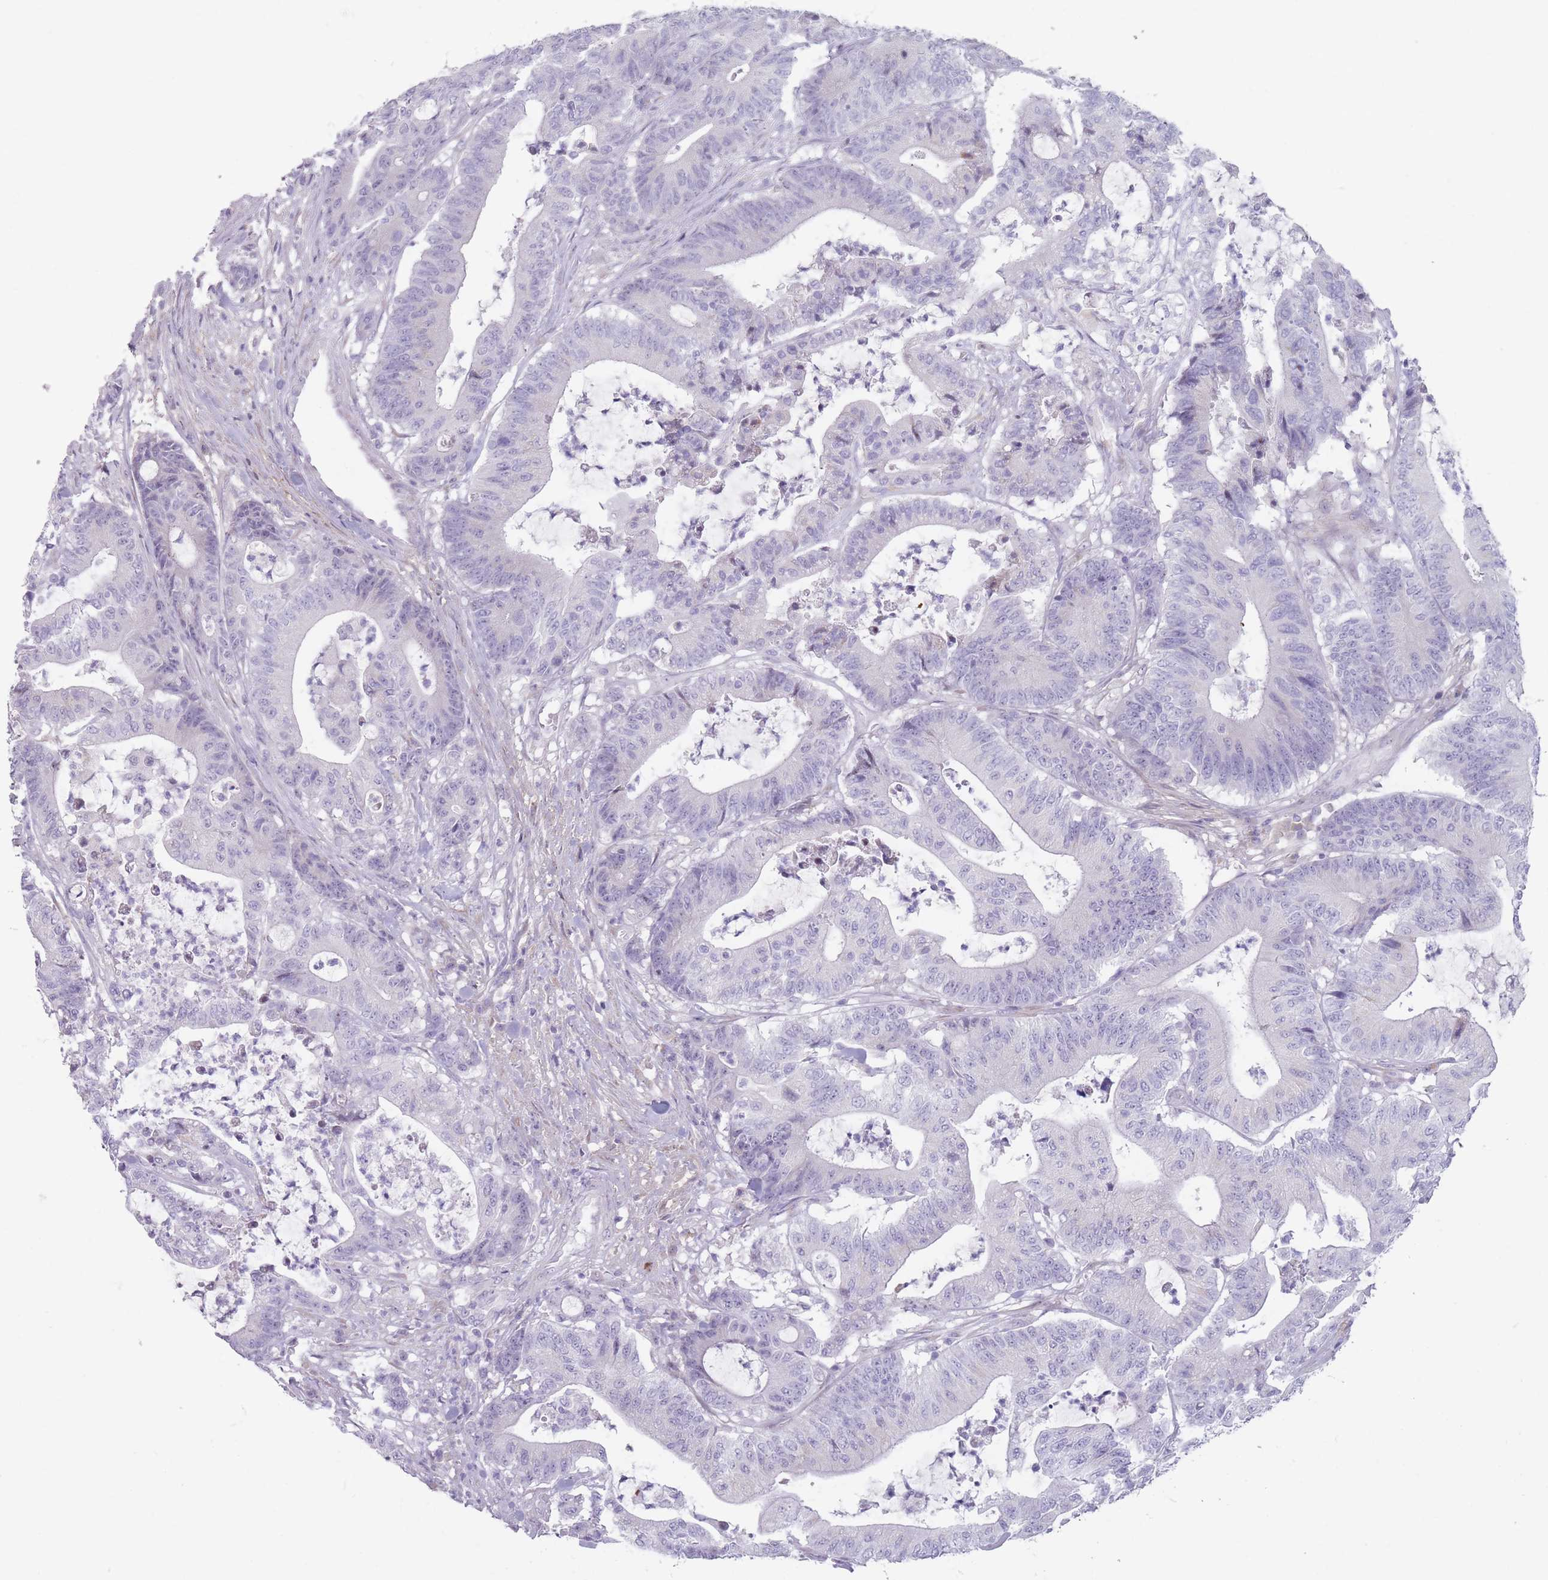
{"staining": {"intensity": "negative", "quantity": "none", "location": "none"}, "tissue": "colorectal cancer", "cell_type": "Tumor cells", "image_type": "cancer", "snomed": [{"axis": "morphology", "description": "Adenocarcinoma, NOS"}, {"axis": "topography", "description": "Colon"}], "caption": "Immunohistochemical staining of human colorectal cancer demonstrates no significant staining in tumor cells.", "gene": "PAIP2B", "patient": {"sex": "female", "age": 84}}